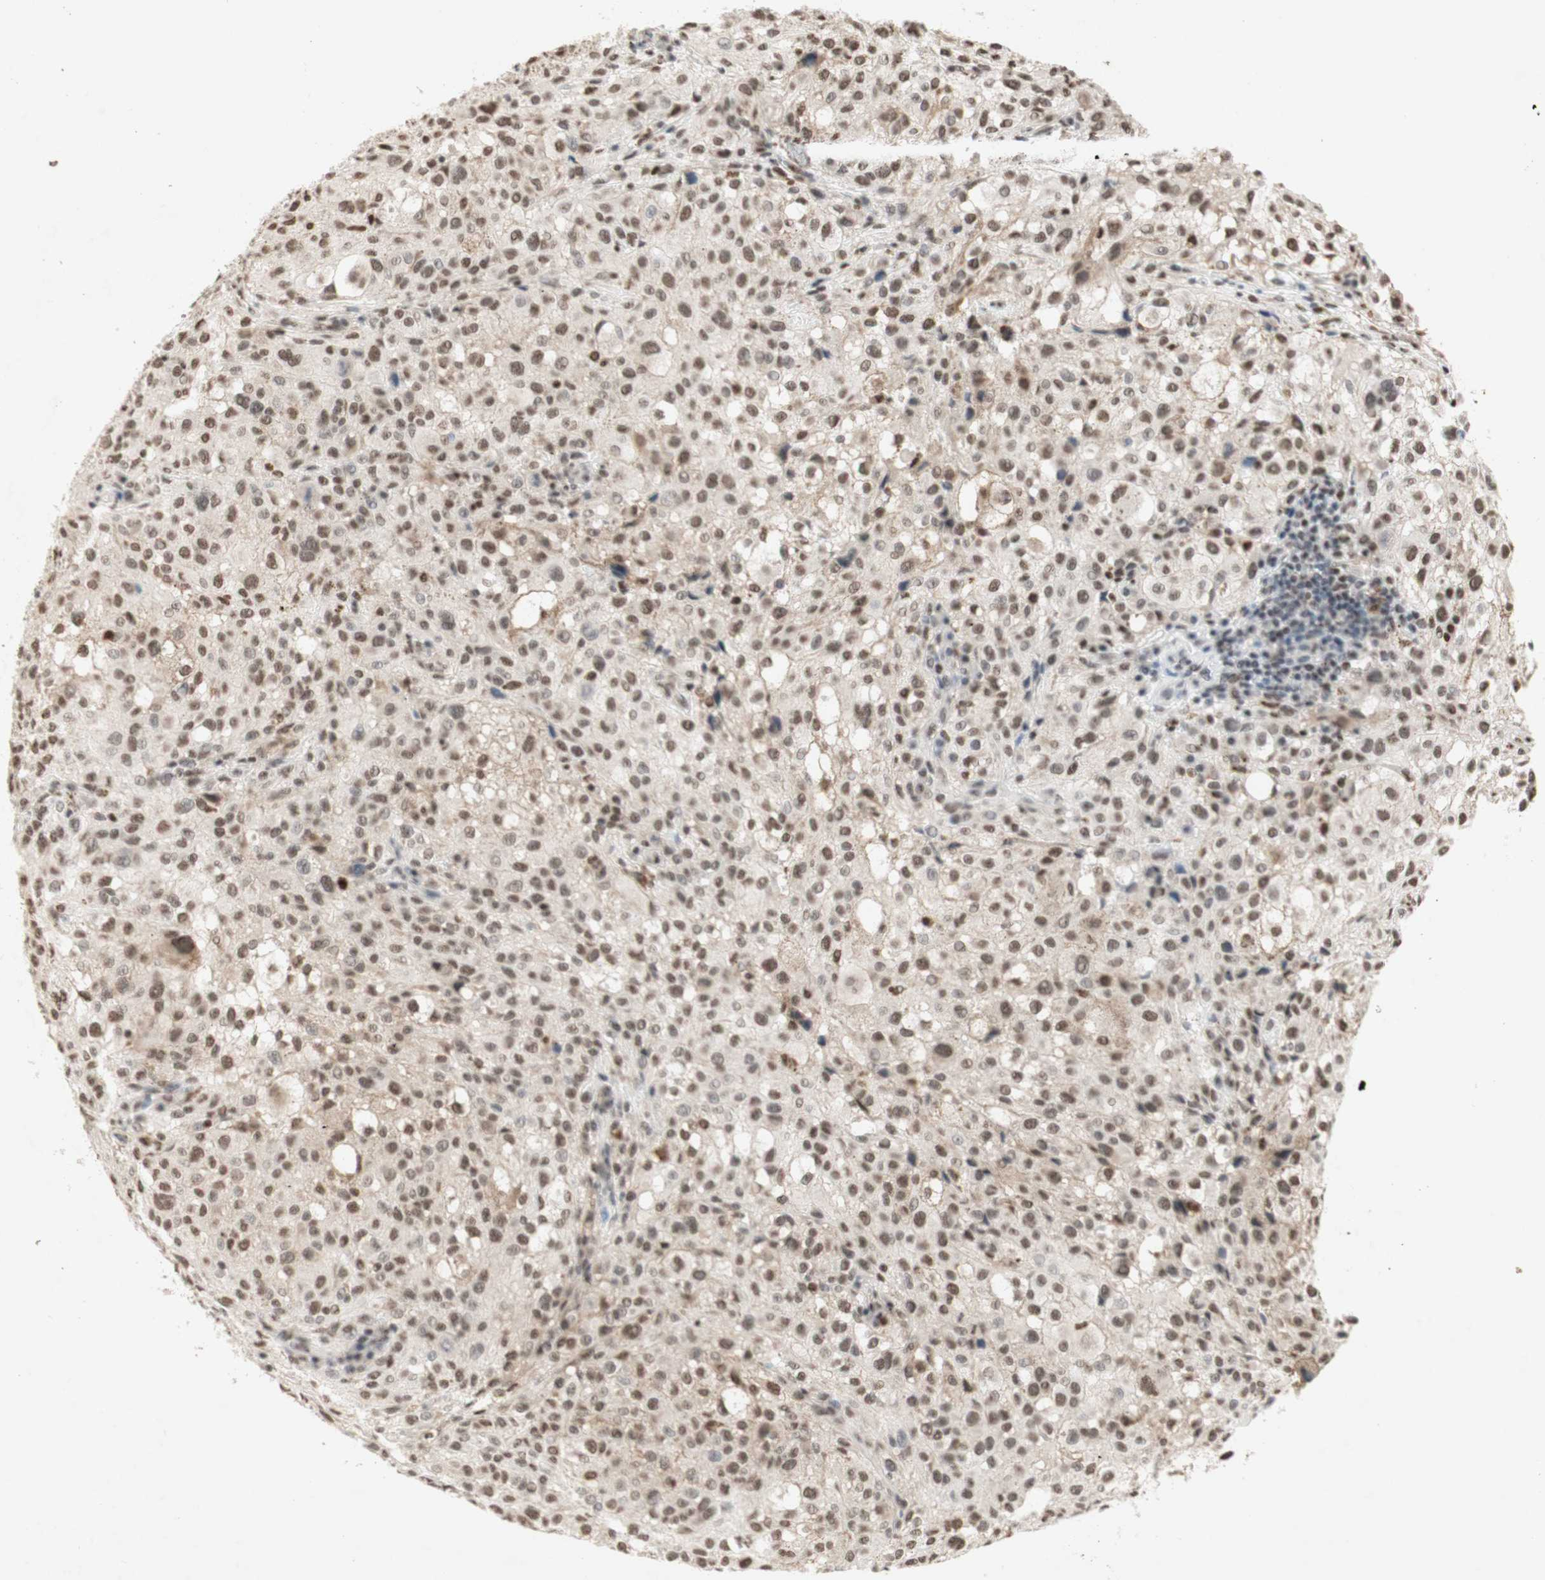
{"staining": {"intensity": "moderate", "quantity": ">75%", "location": "nuclear"}, "tissue": "melanoma", "cell_type": "Tumor cells", "image_type": "cancer", "snomed": [{"axis": "morphology", "description": "Necrosis, NOS"}, {"axis": "morphology", "description": "Malignant melanoma, NOS"}, {"axis": "topography", "description": "Skin"}], "caption": "Approximately >75% of tumor cells in human malignant melanoma reveal moderate nuclear protein positivity as visualized by brown immunohistochemical staining.", "gene": "SNRPB", "patient": {"sex": "female", "age": 87}}